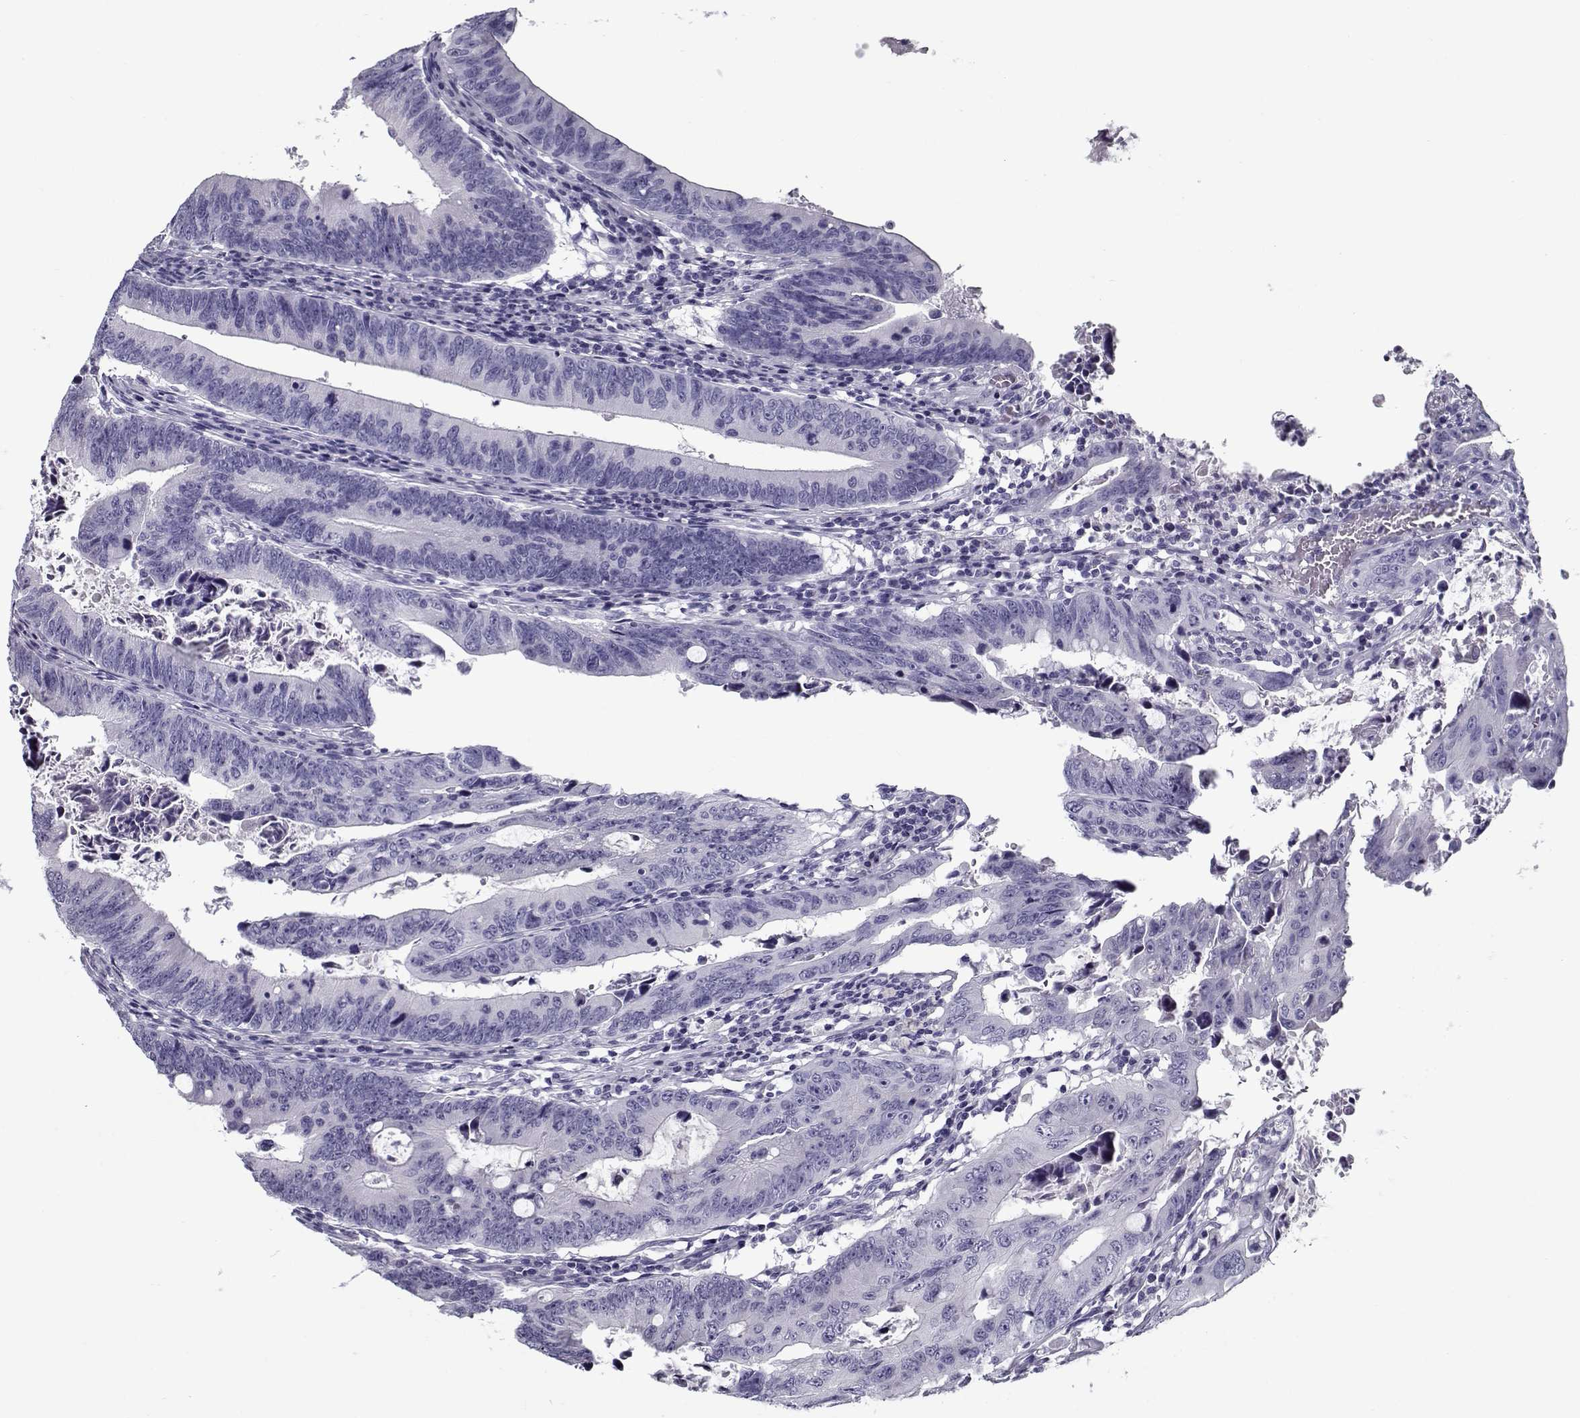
{"staining": {"intensity": "negative", "quantity": "none", "location": "none"}, "tissue": "colorectal cancer", "cell_type": "Tumor cells", "image_type": "cancer", "snomed": [{"axis": "morphology", "description": "Adenocarcinoma, NOS"}, {"axis": "topography", "description": "Colon"}], "caption": "This is an immunohistochemistry histopathology image of human colorectal cancer. There is no expression in tumor cells.", "gene": "GAGE2A", "patient": {"sex": "female", "age": 87}}